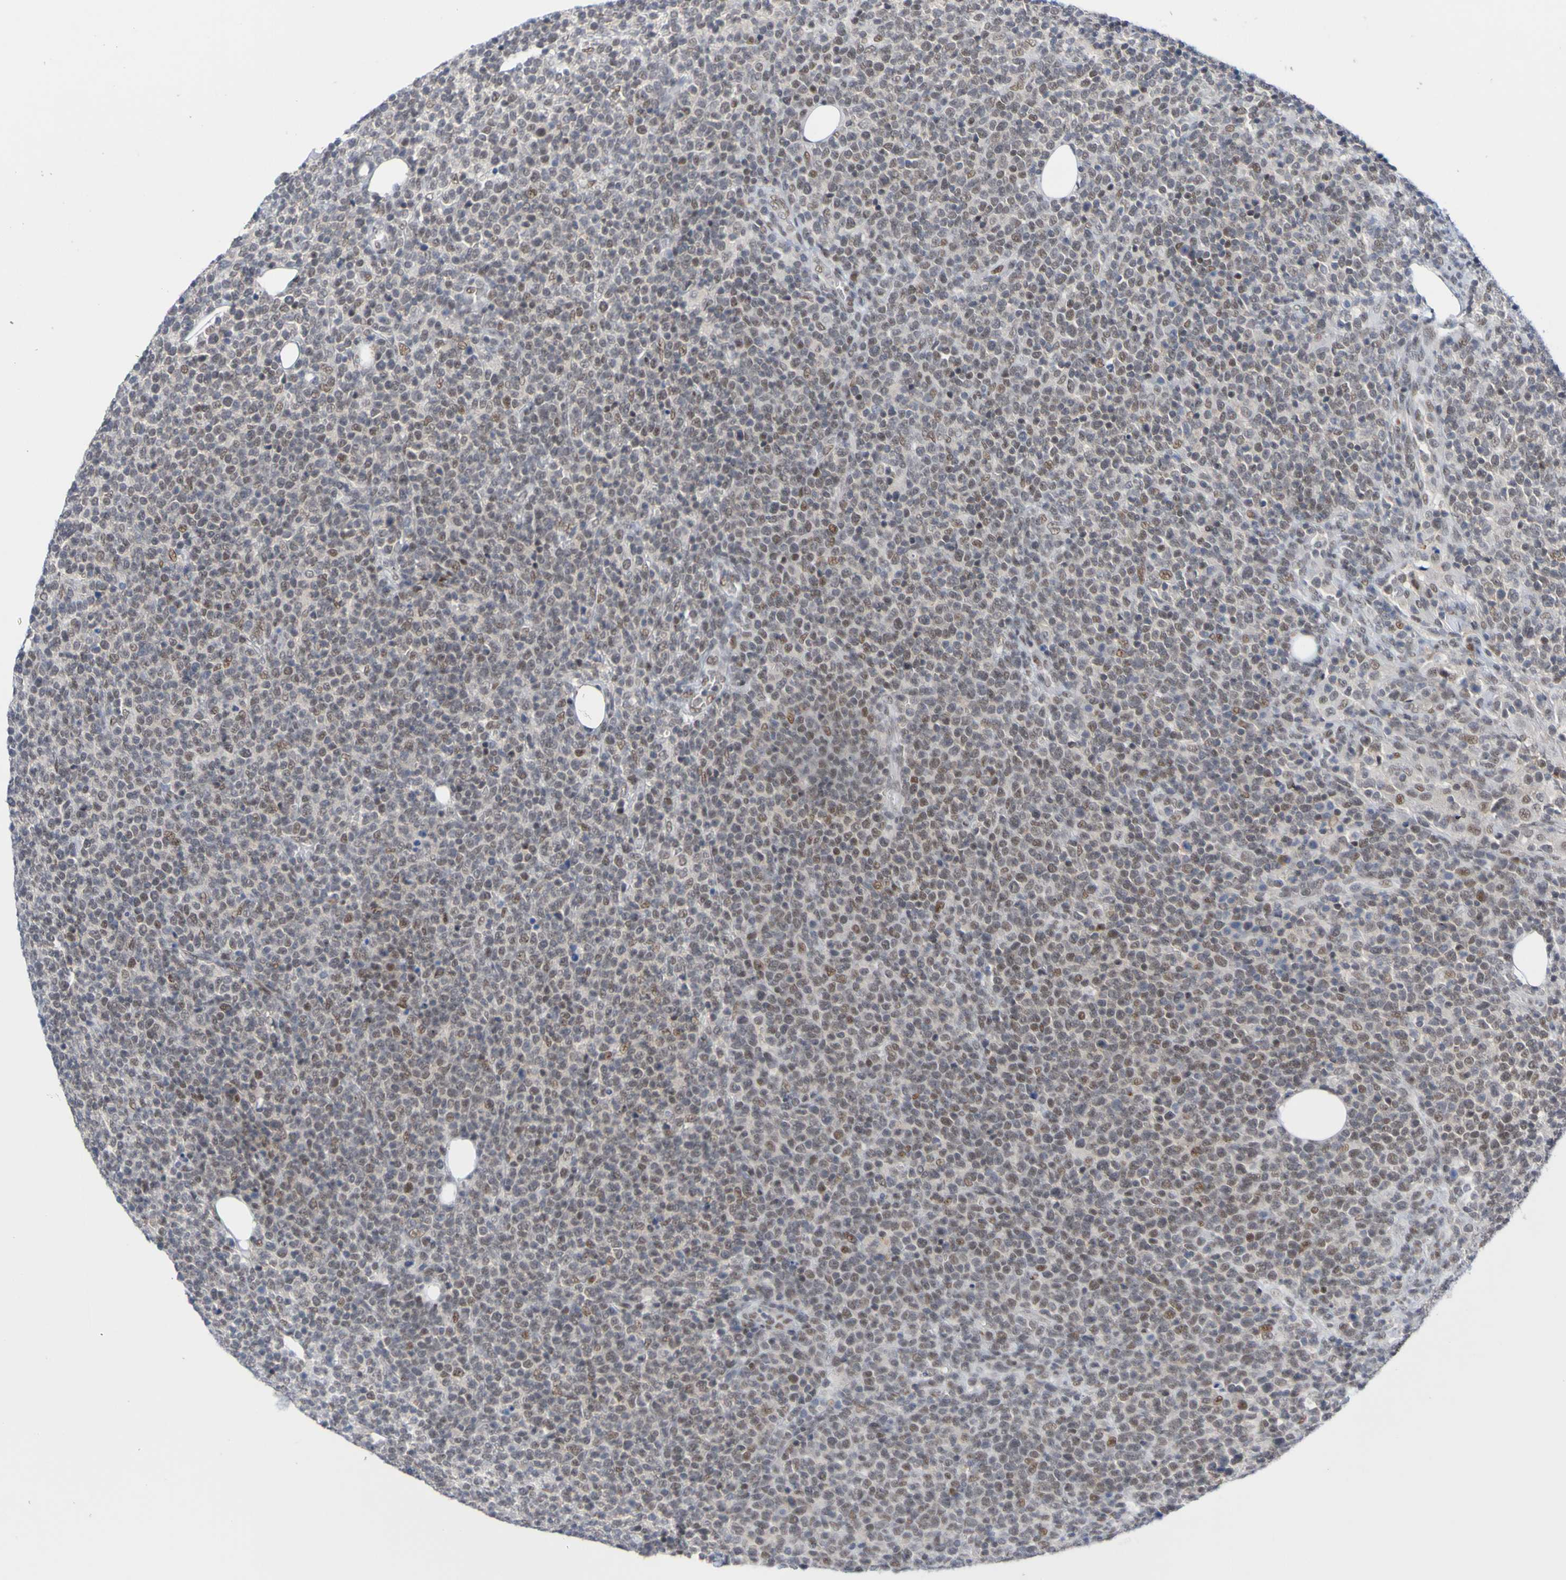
{"staining": {"intensity": "moderate", "quantity": "25%-75%", "location": "nuclear"}, "tissue": "lymphoma", "cell_type": "Tumor cells", "image_type": "cancer", "snomed": [{"axis": "morphology", "description": "Malignant lymphoma, non-Hodgkin's type, High grade"}, {"axis": "topography", "description": "Lymph node"}], "caption": "Protein expression by immunohistochemistry displays moderate nuclear staining in about 25%-75% of tumor cells in malignant lymphoma, non-Hodgkin's type (high-grade).", "gene": "PCGF1", "patient": {"sex": "male", "age": 61}}